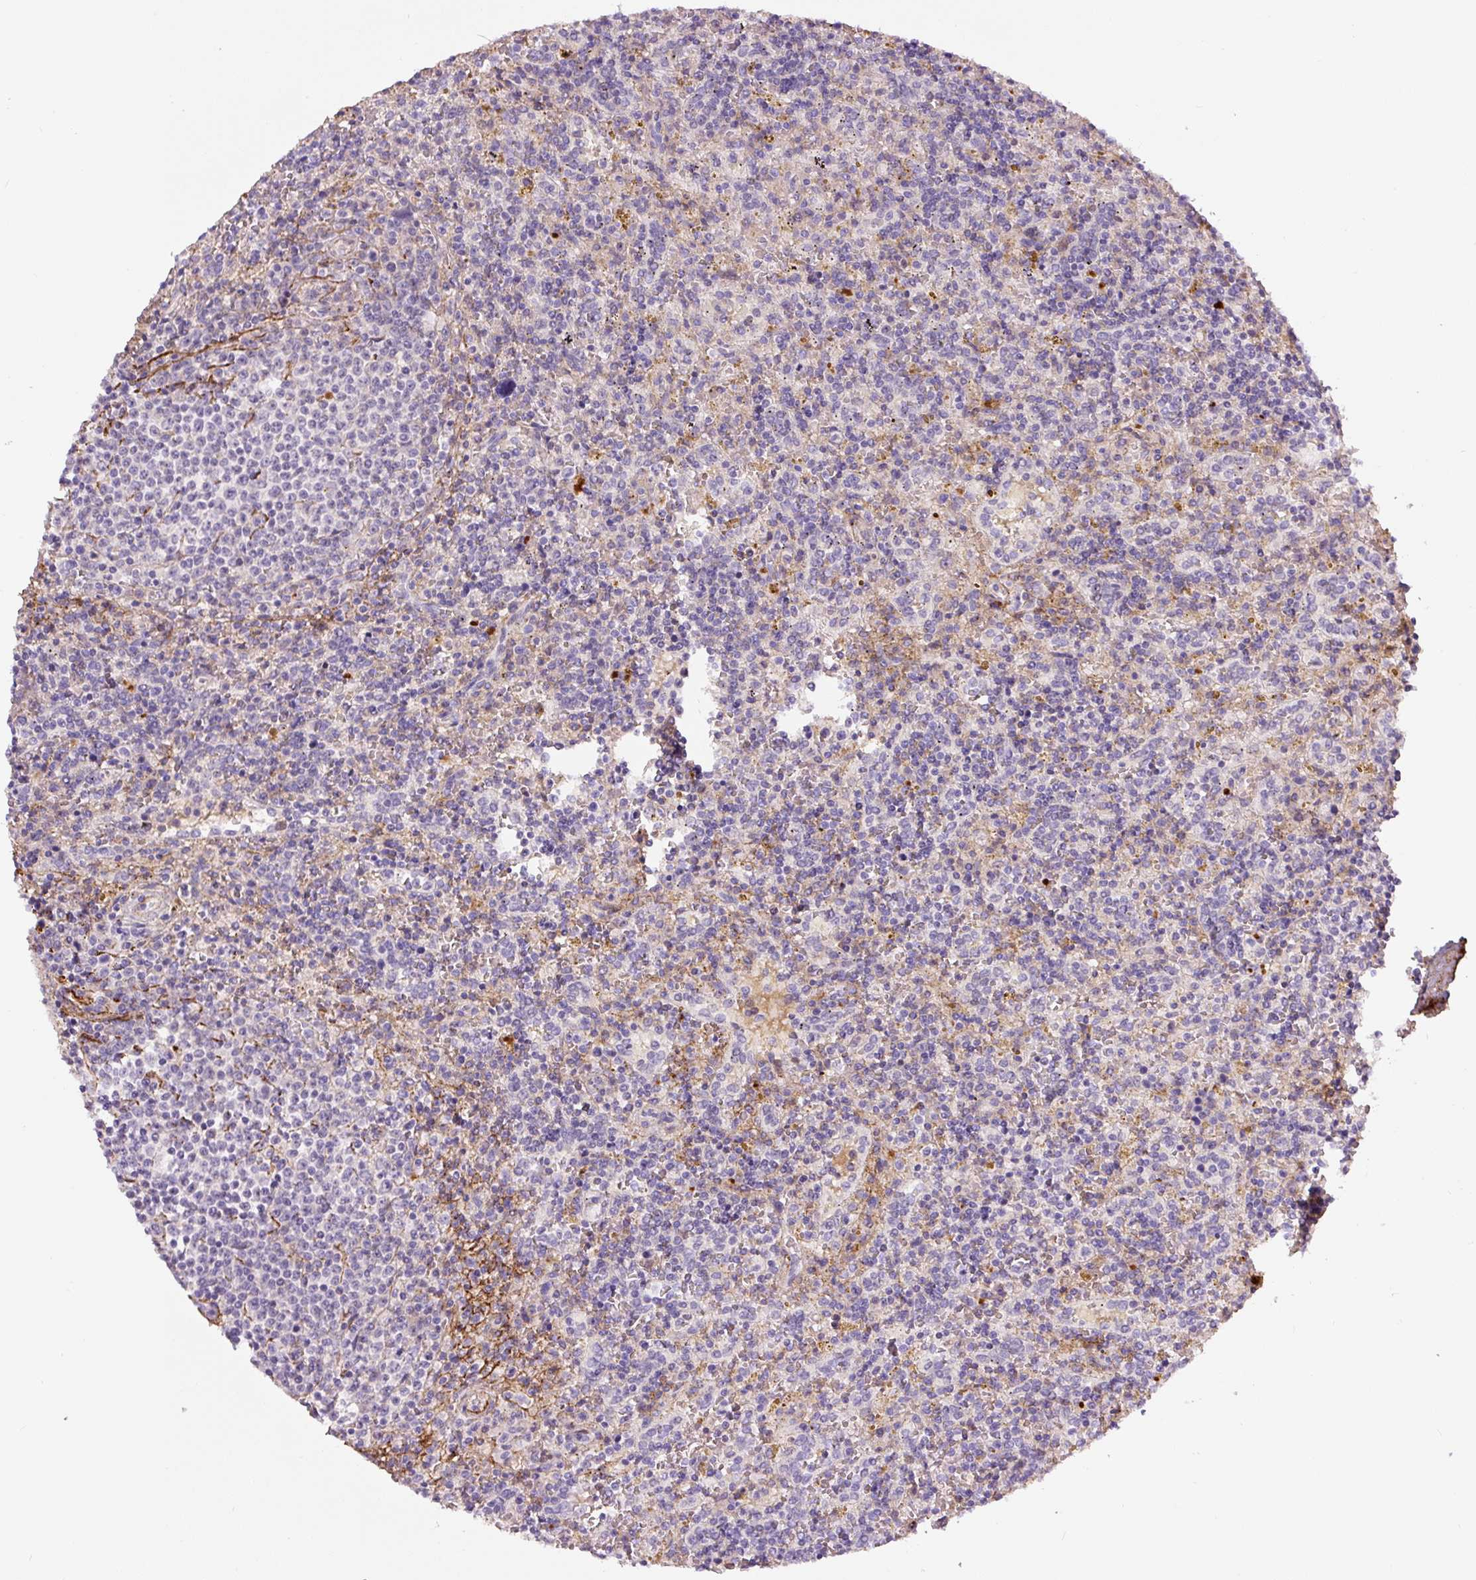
{"staining": {"intensity": "negative", "quantity": "none", "location": "none"}, "tissue": "lymphoma", "cell_type": "Tumor cells", "image_type": "cancer", "snomed": [{"axis": "morphology", "description": "Malignant lymphoma, non-Hodgkin's type, Low grade"}, {"axis": "topography", "description": "Spleen"}], "caption": "DAB (3,3'-diaminobenzidine) immunohistochemical staining of human lymphoma exhibits no significant expression in tumor cells. (DAB immunohistochemistry (IHC) visualized using brightfield microscopy, high magnification).", "gene": "FBN1", "patient": {"sex": "male", "age": 67}}